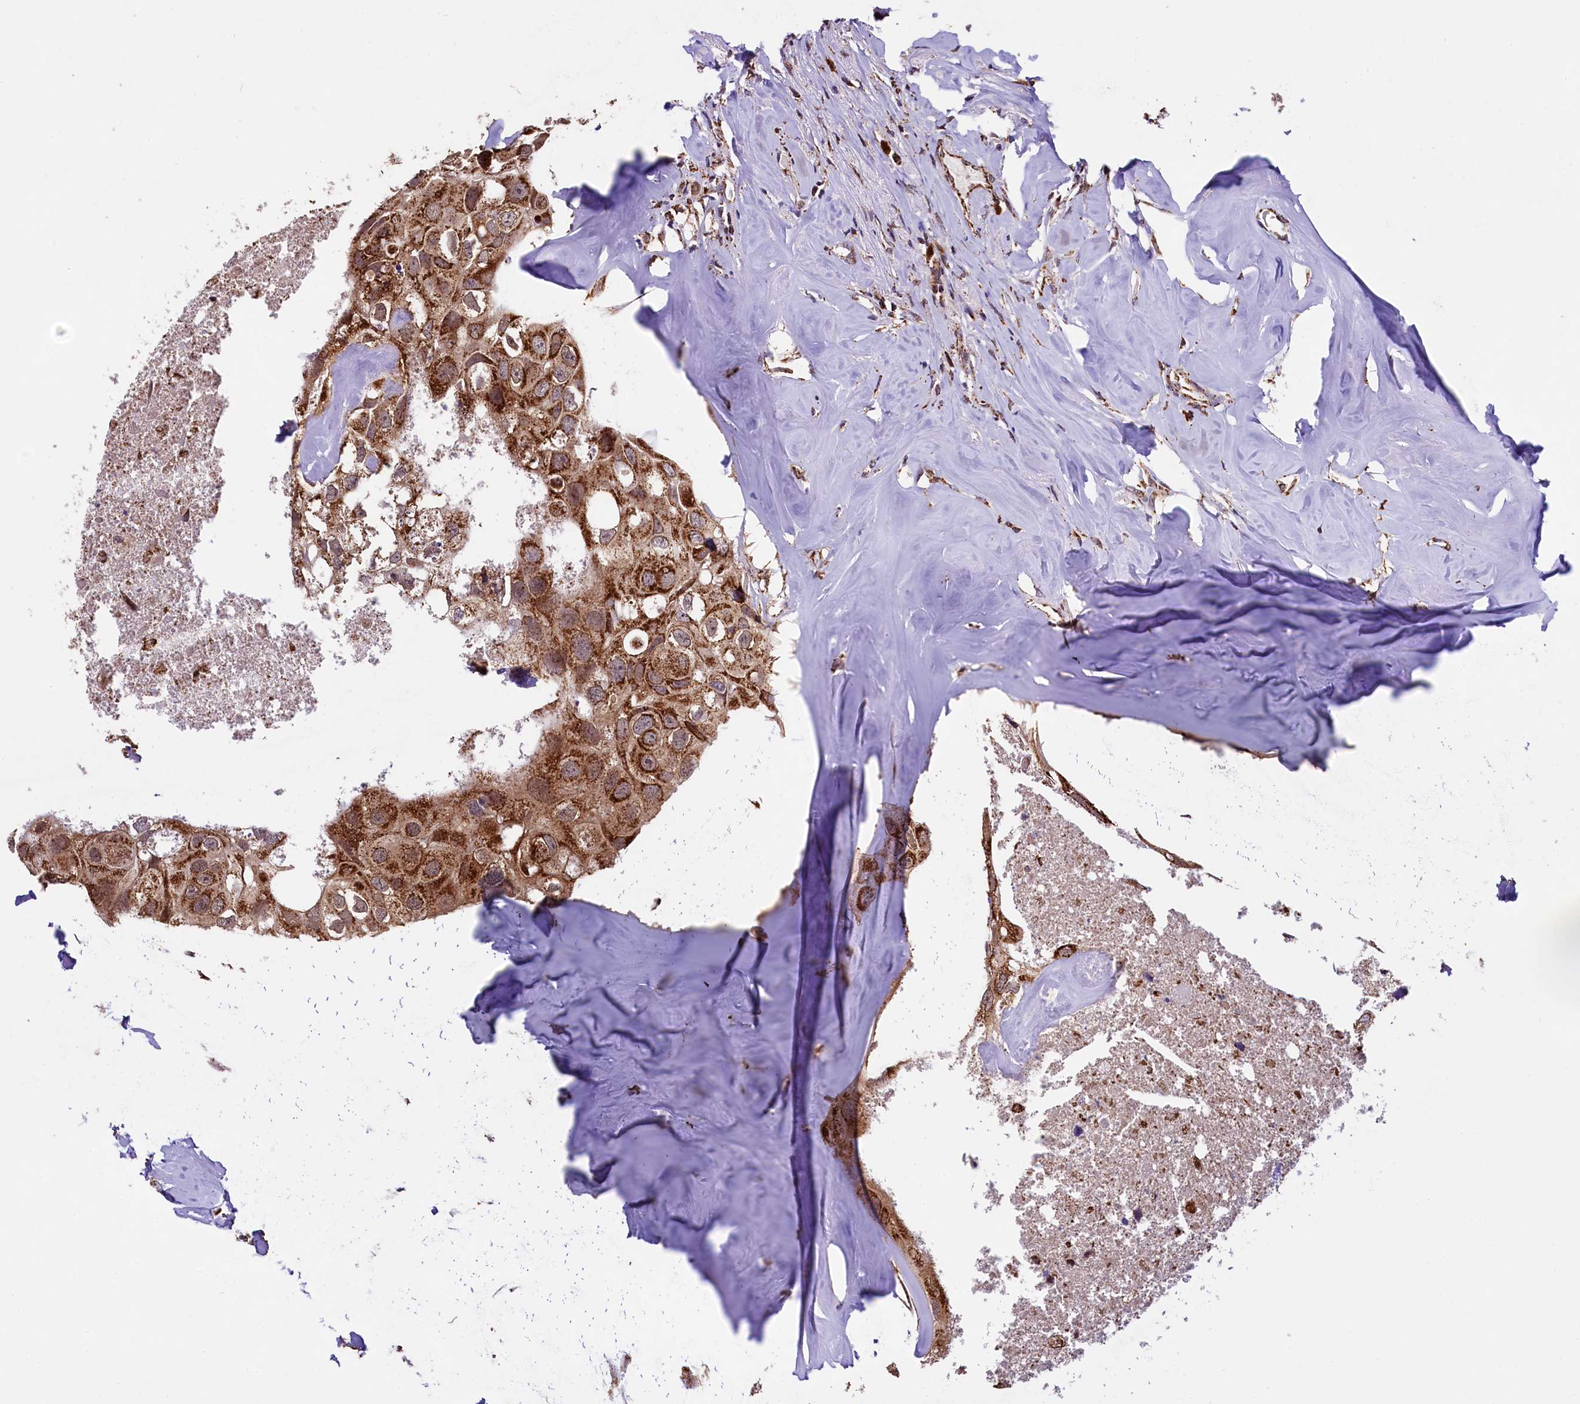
{"staining": {"intensity": "strong", "quantity": ">75%", "location": "cytoplasmic/membranous"}, "tissue": "head and neck cancer", "cell_type": "Tumor cells", "image_type": "cancer", "snomed": [{"axis": "morphology", "description": "Adenocarcinoma, NOS"}, {"axis": "morphology", "description": "Adenocarcinoma, metastatic, NOS"}, {"axis": "topography", "description": "Head-Neck"}], "caption": "A high-resolution image shows IHC staining of head and neck cancer, which exhibits strong cytoplasmic/membranous expression in approximately >75% of tumor cells.", "gene": "KLC2", "patient": {"sex": "male", "age": 75}}